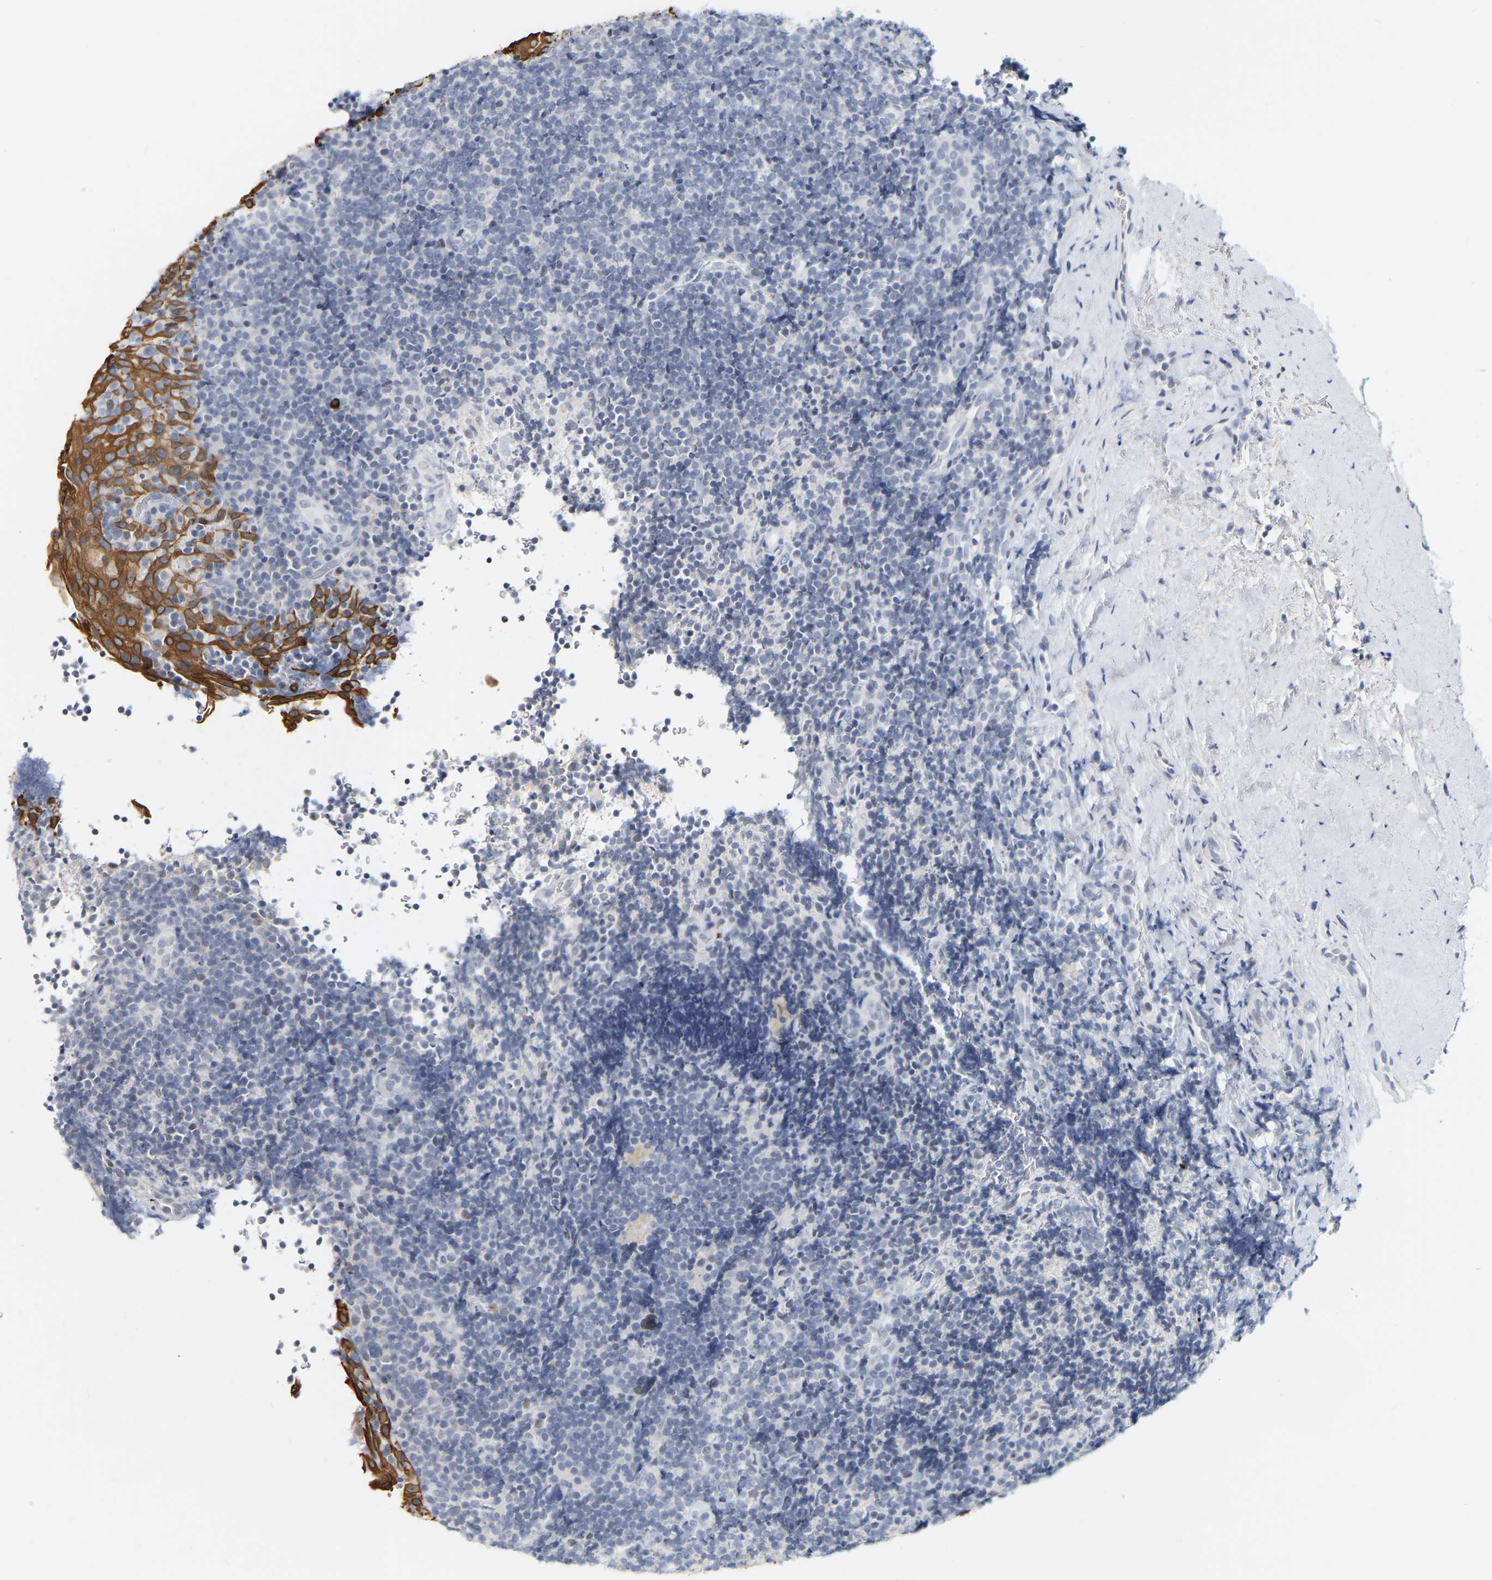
{"staining": {"intensity": "negative", "quantity": "none", "location": "none"}, "tissue": "tonsil", "cell_type": "Germinal center cells", "image_type": "normal", "snomed": [{"axis": "morphology", "description": "Normal tissue, NOS"}, {"axis": "topography", "description": "Tonsil"}], "caption": "Immunohistochemistry image of benign tonsil: tonsil stained with DAB (3,3'-diaminobenzidine) shows no significant protein positivity in germinal center cells.", "gene": "KRT76", "patient": {"sex": "male", "age": 37}}